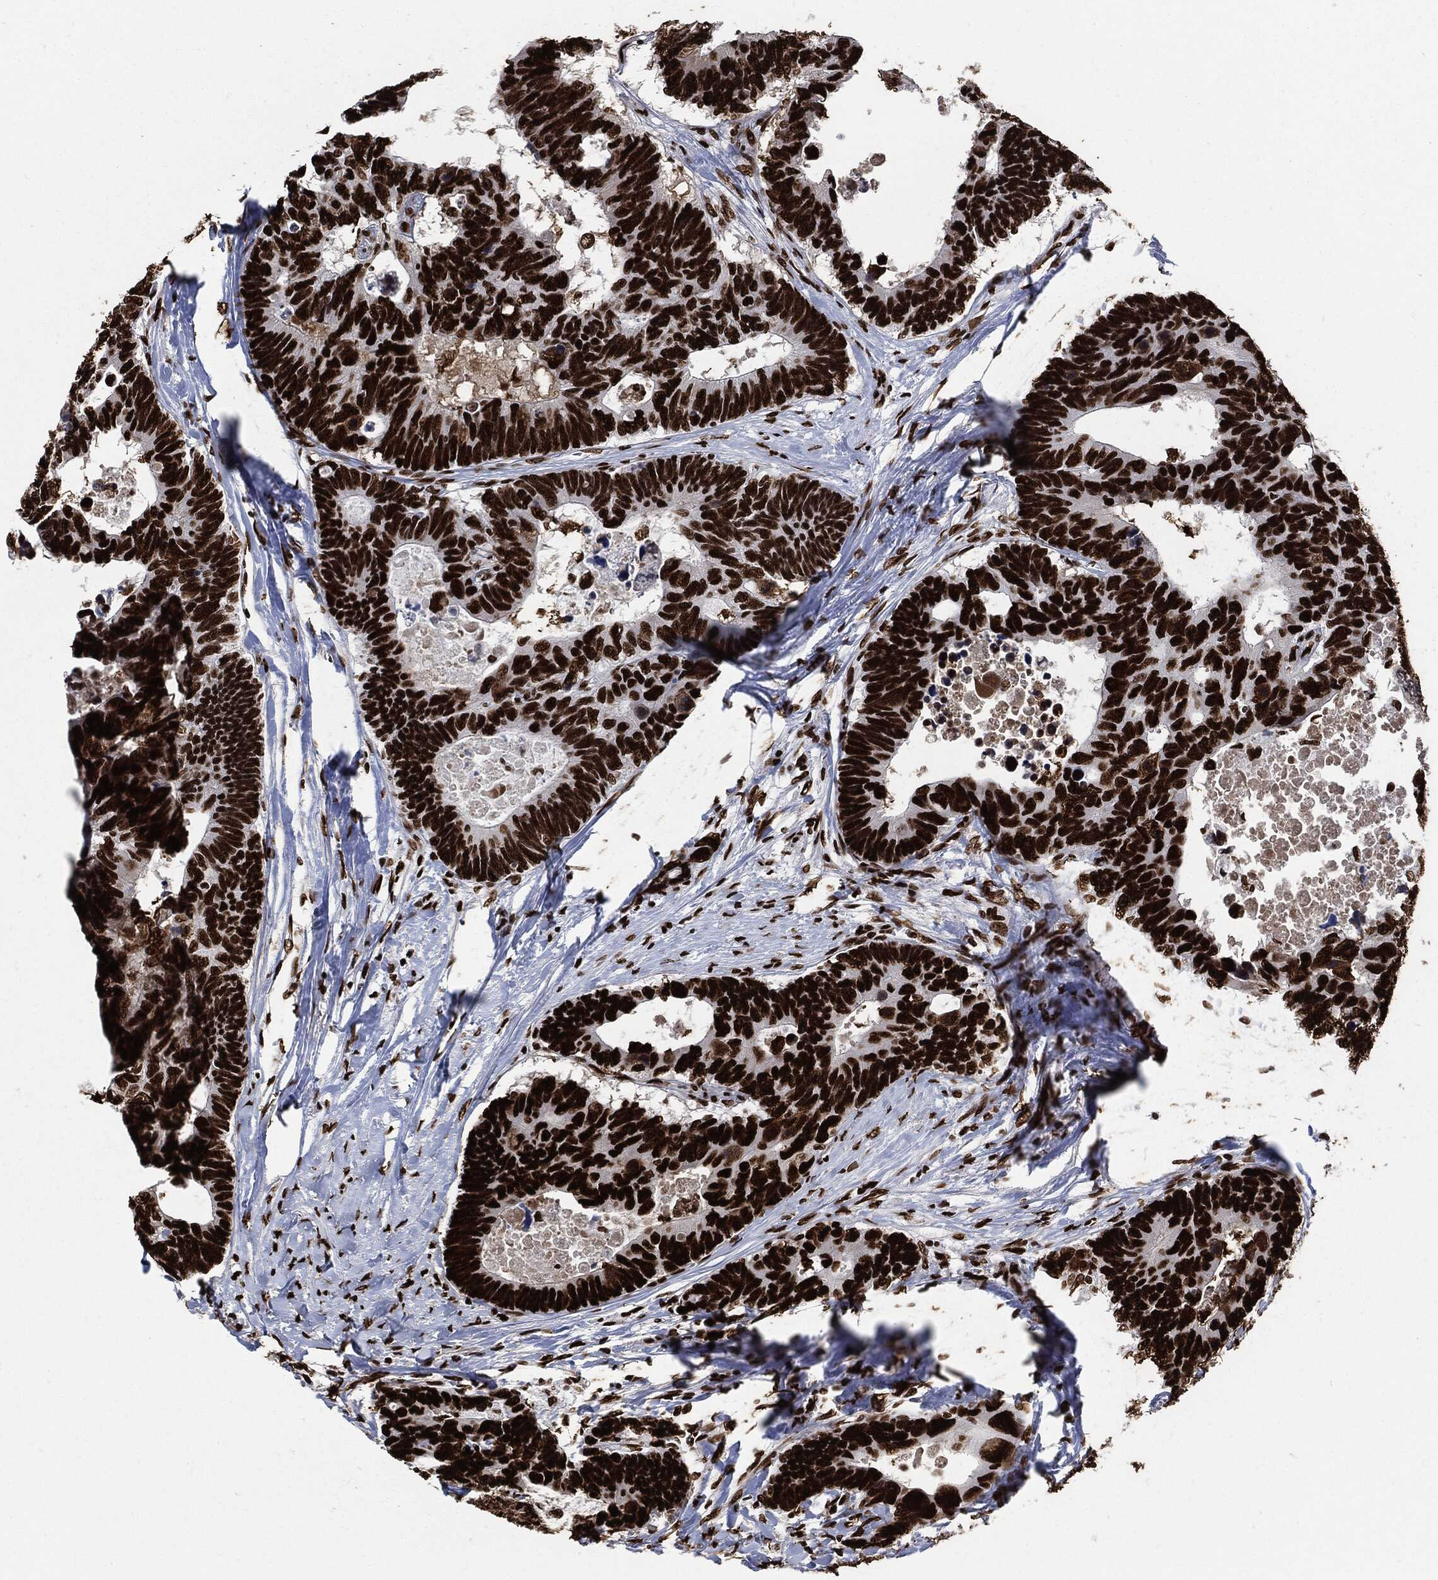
{"staining": {"intensity": "strong", "quantity": ">75%", "location": "nuclear"}, "tissue": "colorectal cancer", "cell_type": "Tumor cells", "image_type": "cancer", "snomed": [{"axis": "morphology", "description": "Adenocarcinoma, NOS"}, {"axis": "topography", "description": "Colon"}], "caption": "Immunohistochemical staining of colorectal cancer (adenocarcinoma) reveals strong nuclear protein expression in about >75% of tumor cells. (Brightfield microscopy of DAB IHC at high magnification).", "gene": "RECQL", "patient": {"sex": "female", "age": 77}}